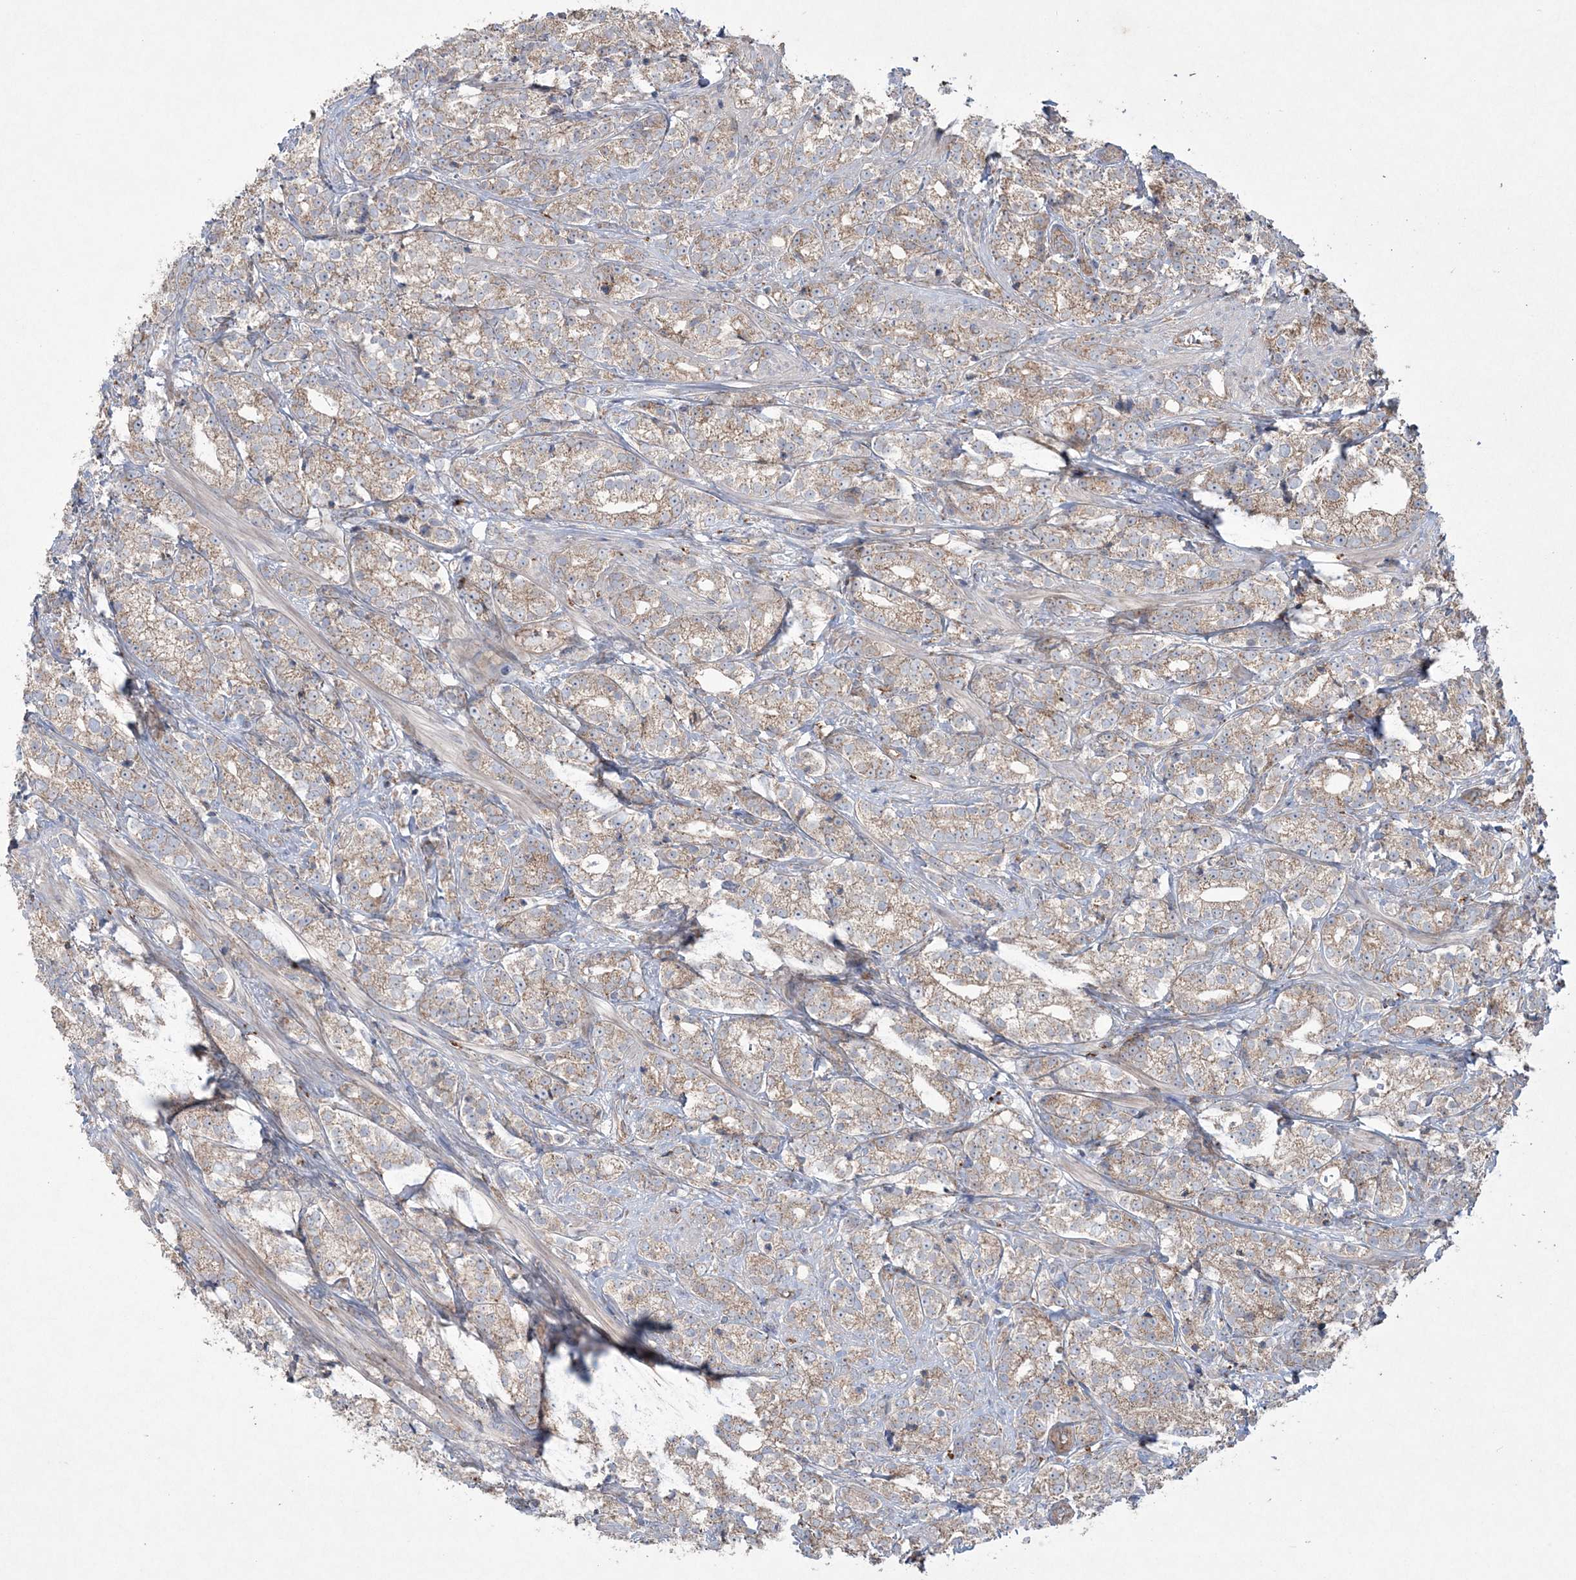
{"staining": {"intensity": "weak", "quantity": "25%-75%", "location": "cytoplasmic/membranous"}, "tissue": "prostate cancer", "cell_type": "Tumor cells", "image_type": "cancer", "snomed": [{"axis": "morphology", "description": "Adenocarcinoma, High grade"}, {"axis": "topography", "description": "Prostate"}], "caption": "Immunohistochemistry photomicrograph of neoplastic tissue: human high-grade adenocarcinoma (prostate) stained using immunohistochemistry shows low levels of weak protein expression localized specifically in the cytoplasmic/membranous of tumor cells, appearing as a cytoplasmic/membranous brown color.", "gene": "TTC7A", "patient": {"sex": "male", "age": 69}}